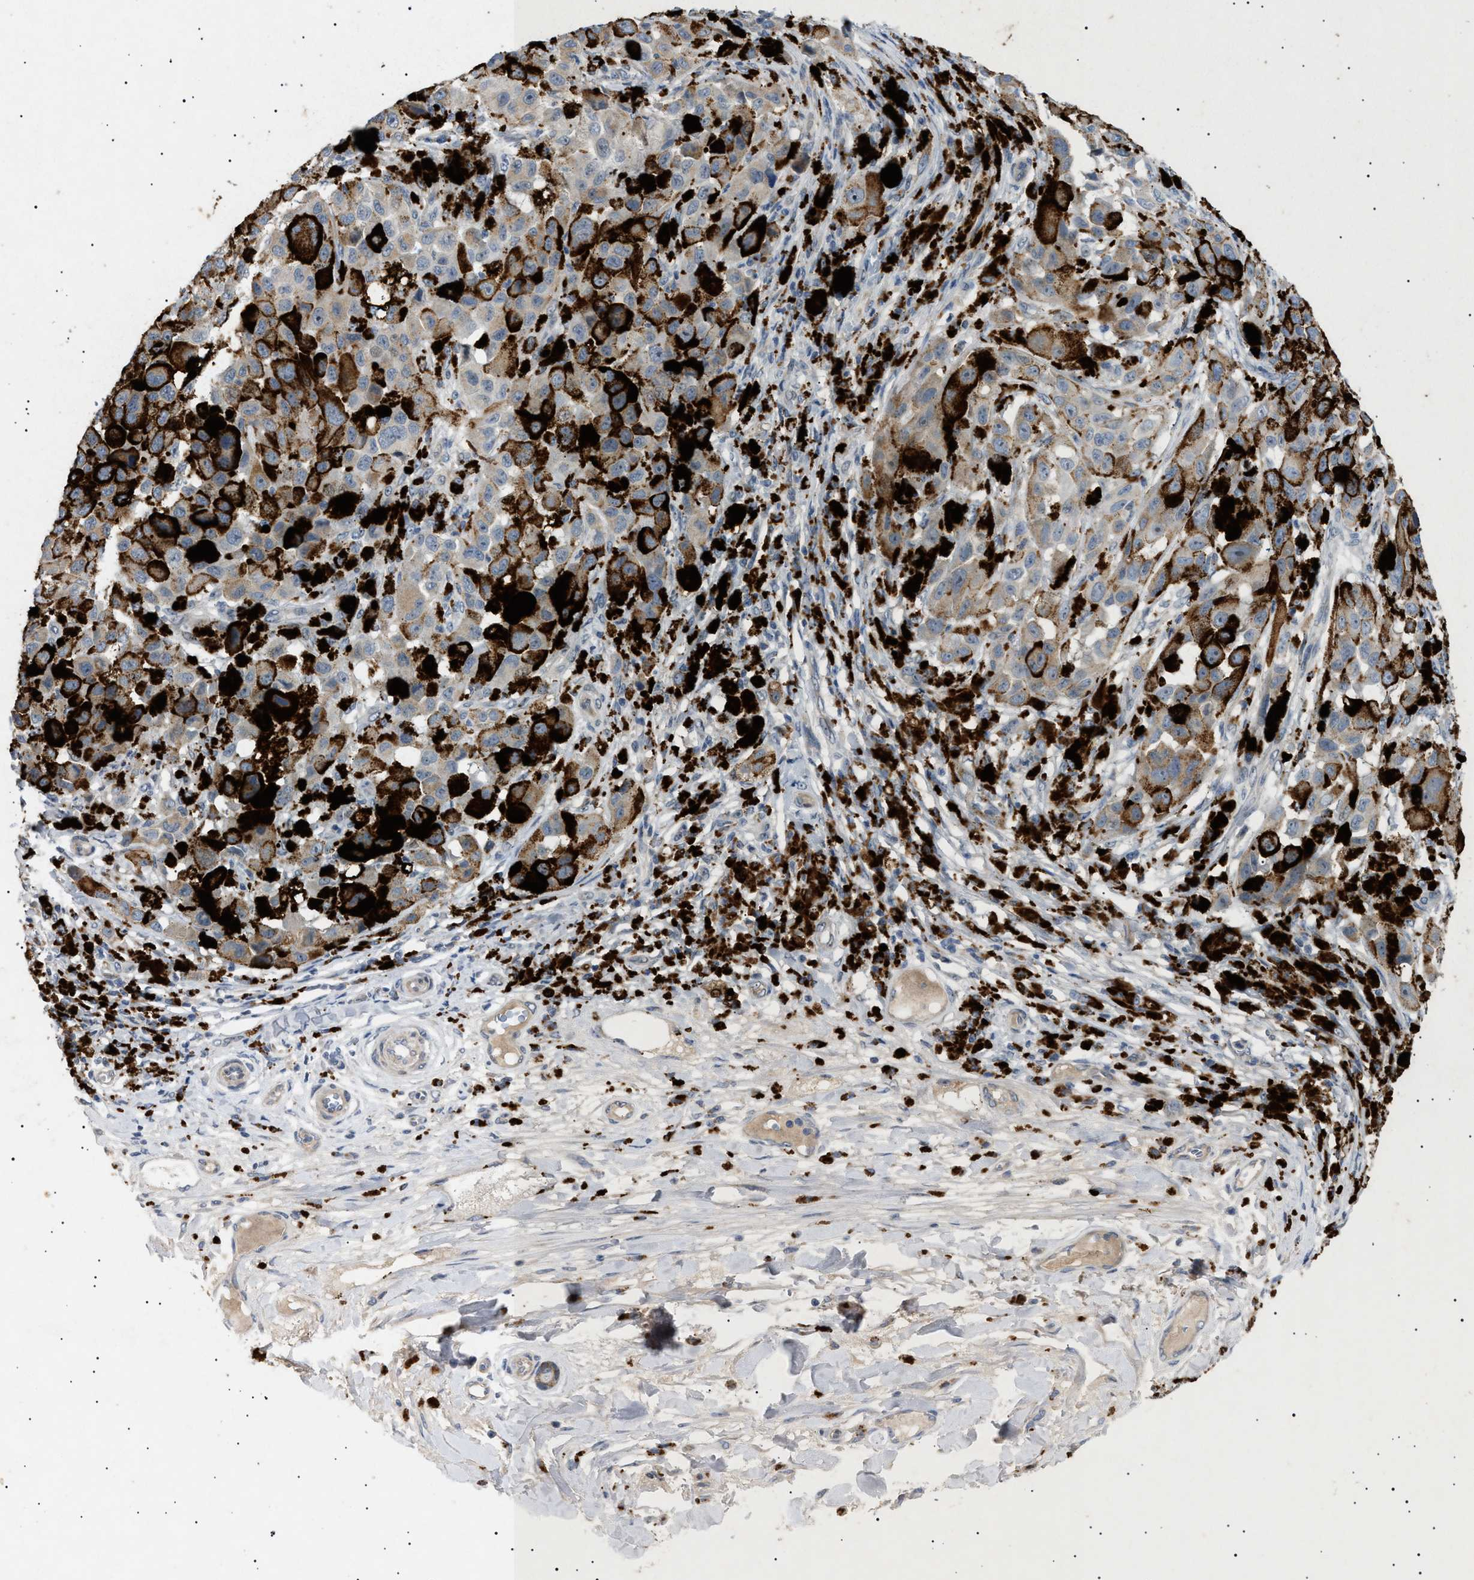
{"staining": {"intensity": "weak", "quantity": "25%-75%", "location": "cytoplasmic/membranous"}, "tissue": "melanoma", "cell_type": "Tumor cells", "image_type": "cancer", "snomed": [{"axis": "morphology", "description": "Malignant melanoma, NOS"}, {"axis": "topography", "description": "Skin"}], "caption": "This photomicrograph demonstrates immunohistochemistry (IHC) staining of human melanoma, with low weak cytoplasmic/membranous expression in approximately 25%-75% of tumor cells.", "gene": "SIRT5", "patient": {"sex": "male", "age": 96}}